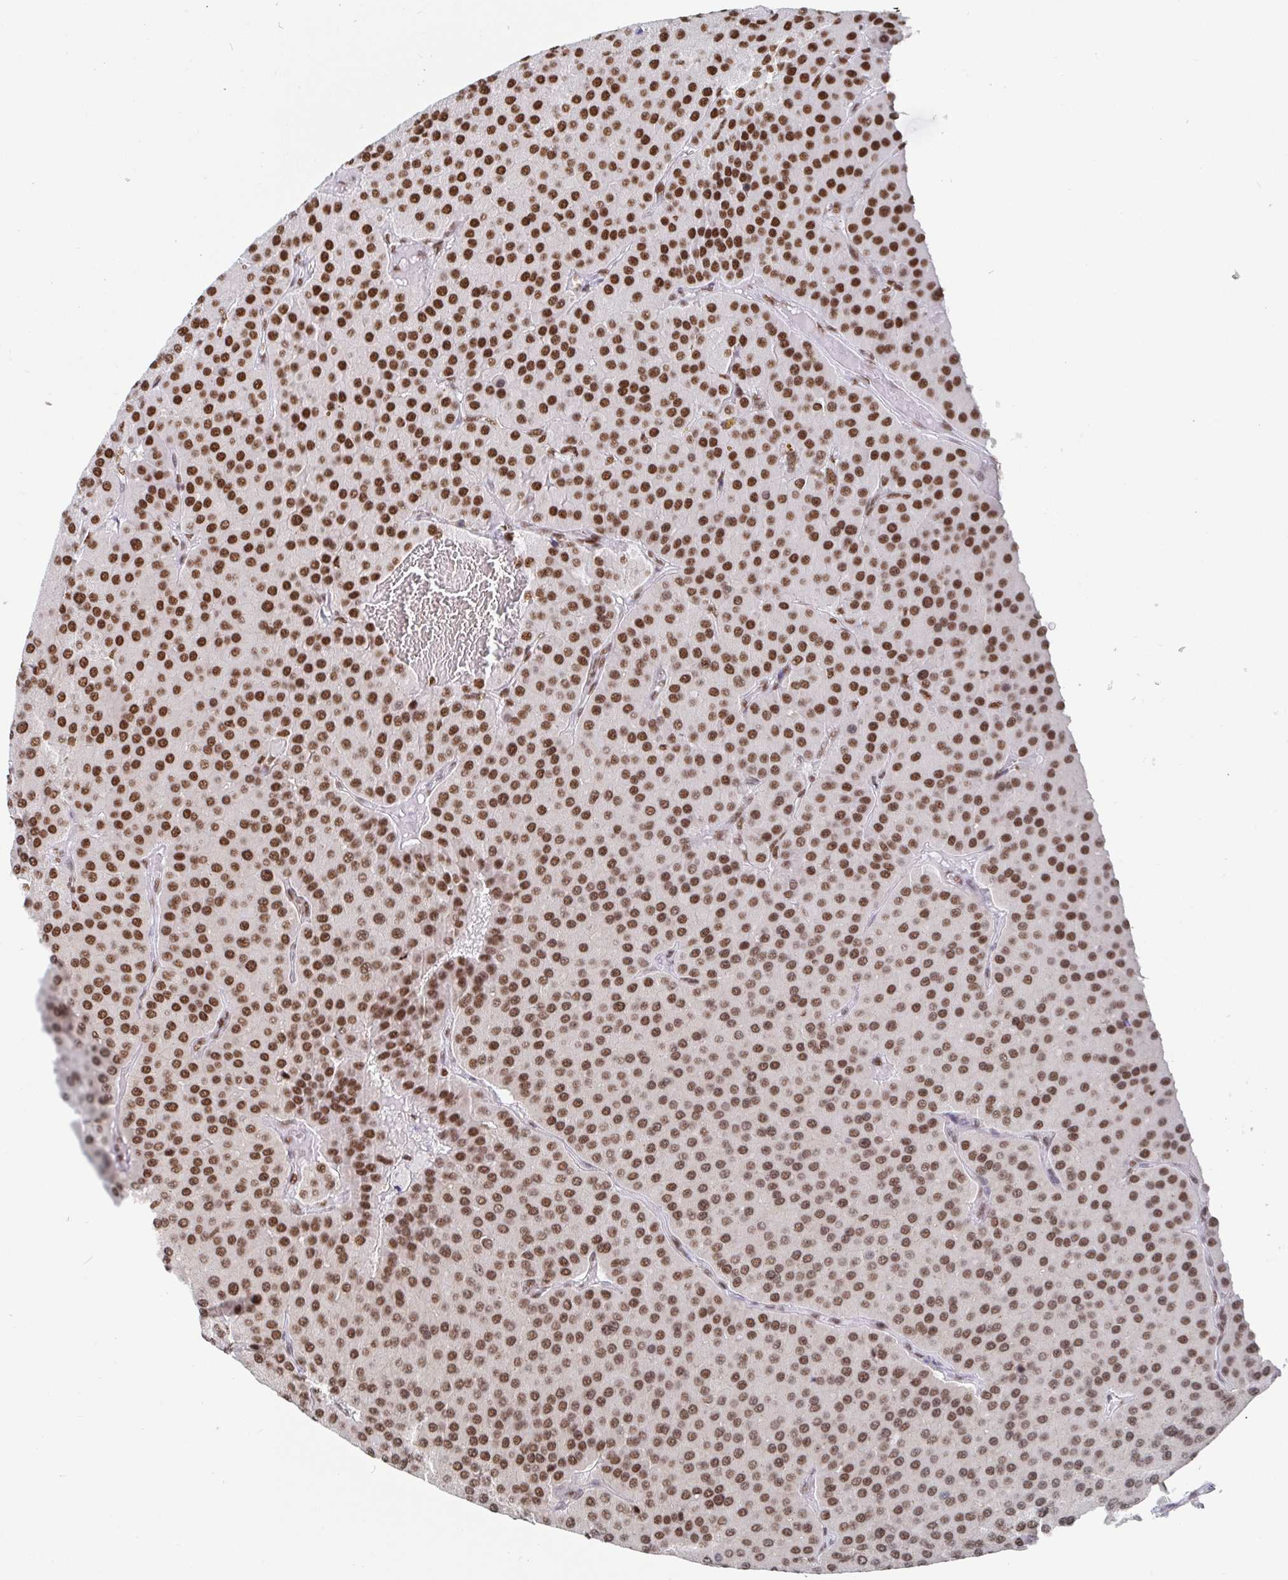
{"staining": {"intensity": "strong", "quantity": ">75%", "location": "nuclear"}, "tissue": "parathyroid gland", "cell_type": "Glandular cells", "image_type": "normal", "snomed": [{"axis": "morphology", "description": "Normal tissue, NOS"}, {"axis": "morphology", "description": "Adenoma, NOS"}, {"axis": "topography", "description": "Parathyroid gland"}], "caption": "Glandular cells demonstrate high levels of strong nuclear staining in about >75% of cells in benign human parathyroid gland.", "gene": "EWSR1", "patient": {"sex": "female", "age": 86}}